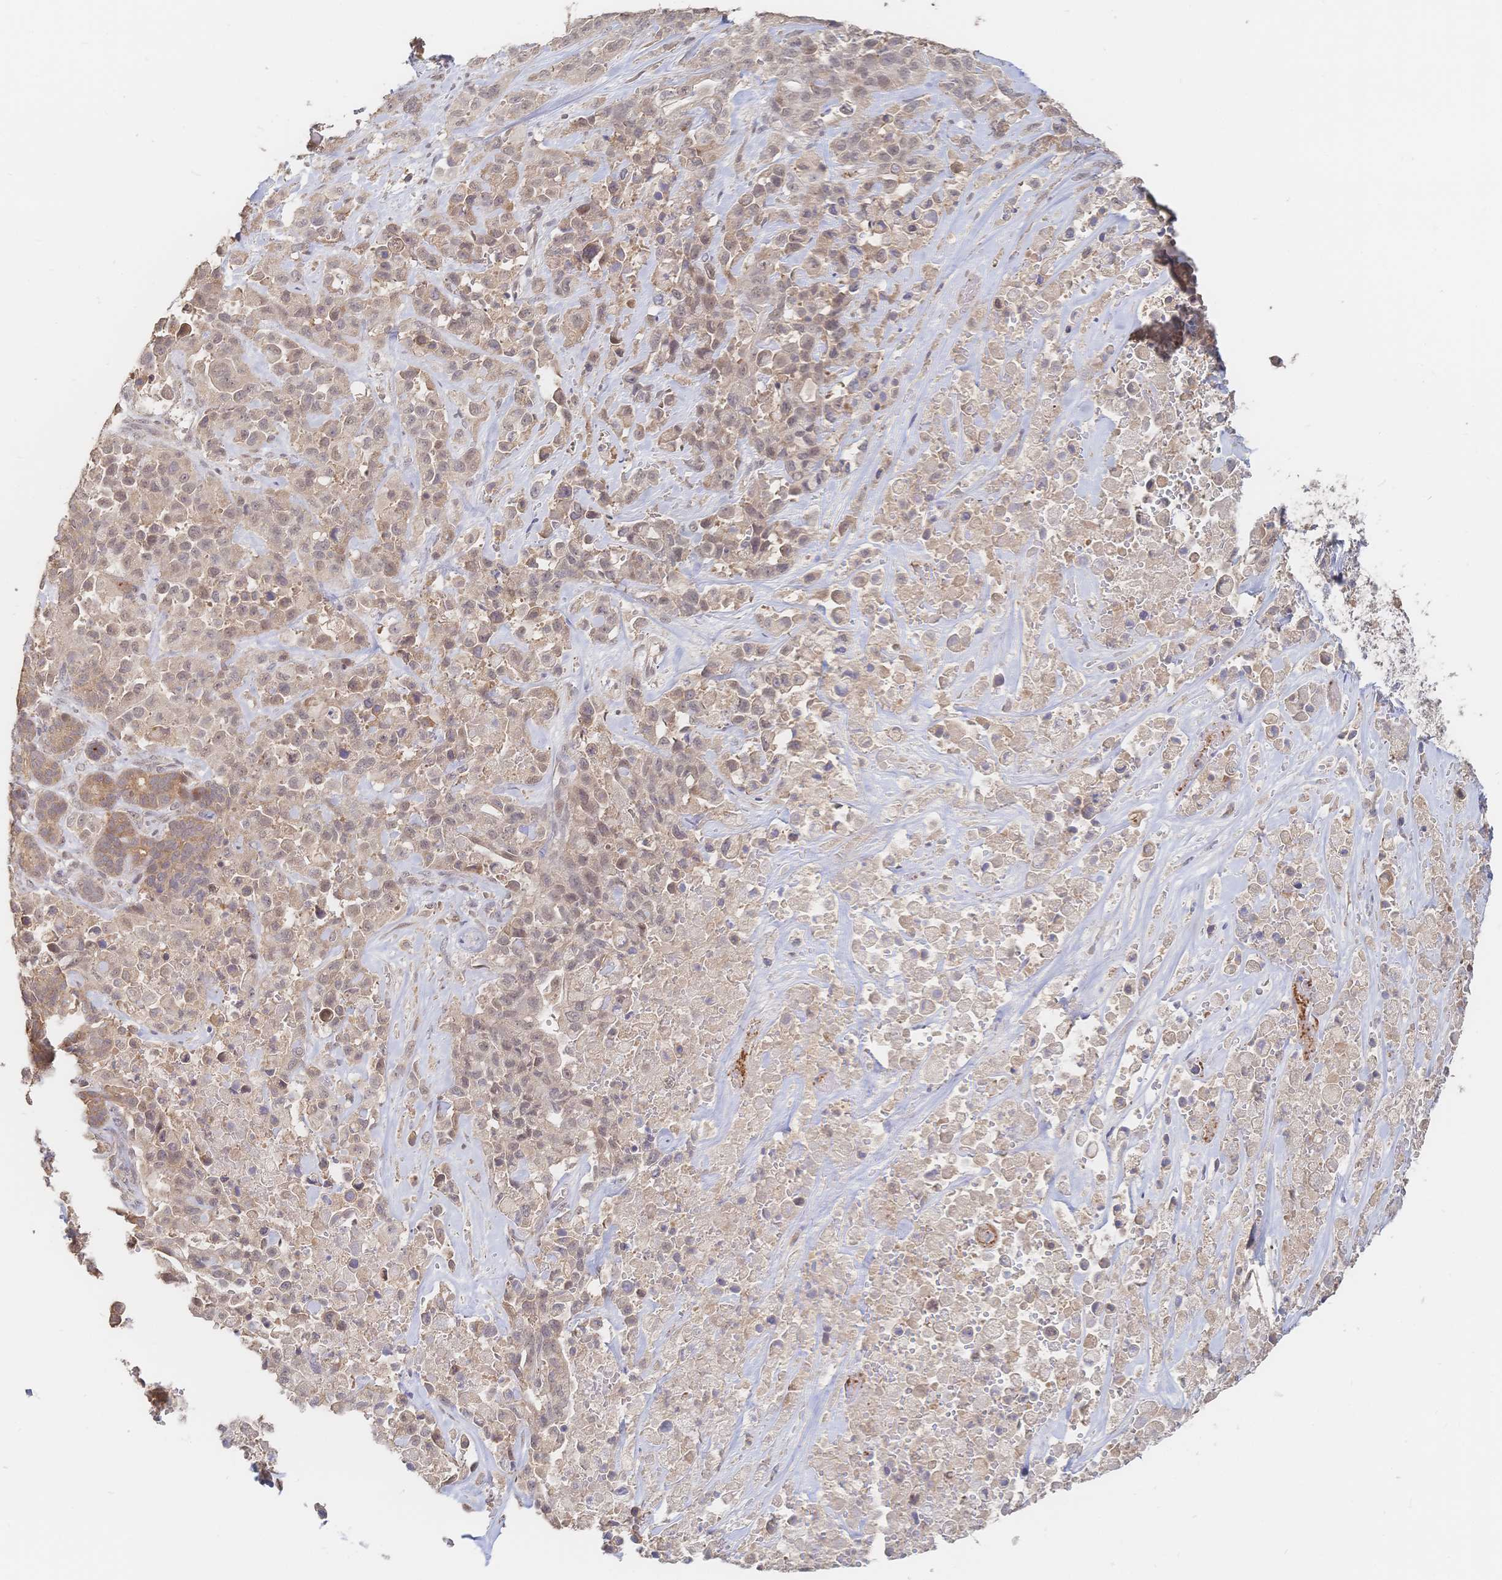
{"staining": {"intensity": "weak", "quantity": "25%-75%", "location": "cytoplasmic/membranous,nuclear"}, "tissue": "pancreatic cancer", "cell_type": "Tumor cells", "image_type": "cancer", "snomed": [{"axis": "morphology", "description": "Adenocarcinoma, NOS"}, {"axis": "topography", "description": "Pancreas"}], "caption": "Tumor cells reveal low levels of weak cytoplasmic/membranous and nuclear positivity in about 25%-75% of cells in adenocarcinoma (pancreatic).", "gene": "LRP5", "patient": {"sex": "male", "age": 44}}